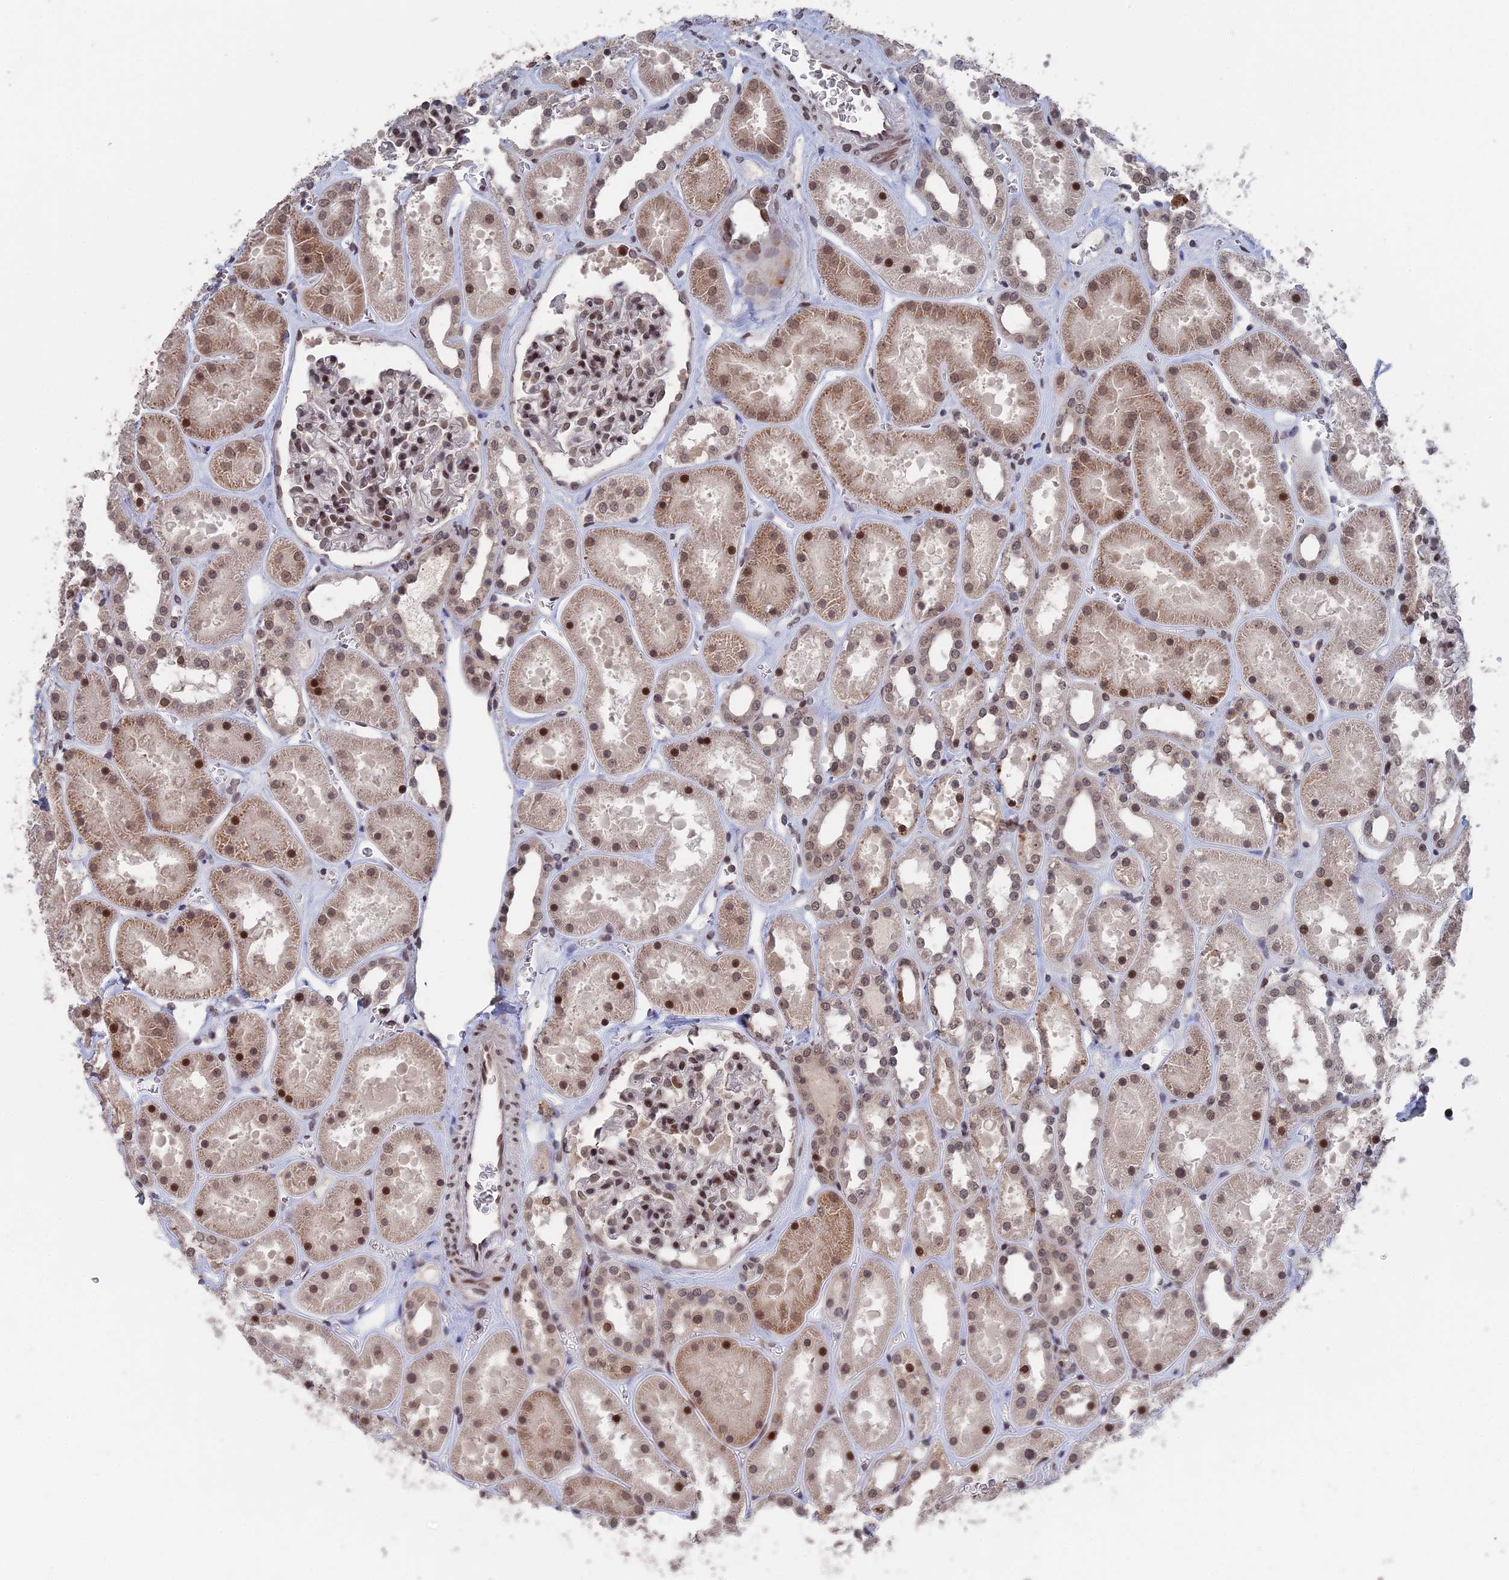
{"staining": {"intensity": "moderate", "quantity": ">75%", "location": "nuclear"}, "tissue": "kidney", "cell_type": "Cells in glomeruli", "image_type": "normal", "snomed": [{"axis": "morphology", "description": "Normal tissue, NOS"}, {"axis": "topography", "description": "Kidney"}], "caption": "Protein staining by immunohistochemistry (IHC) demonstrates moderate nuclear staining in about >75% of cells in glomeruli in unremarkable kidney.", "gene": "NR2C2AP", "patient": {"sex": "female", "age": 41}}